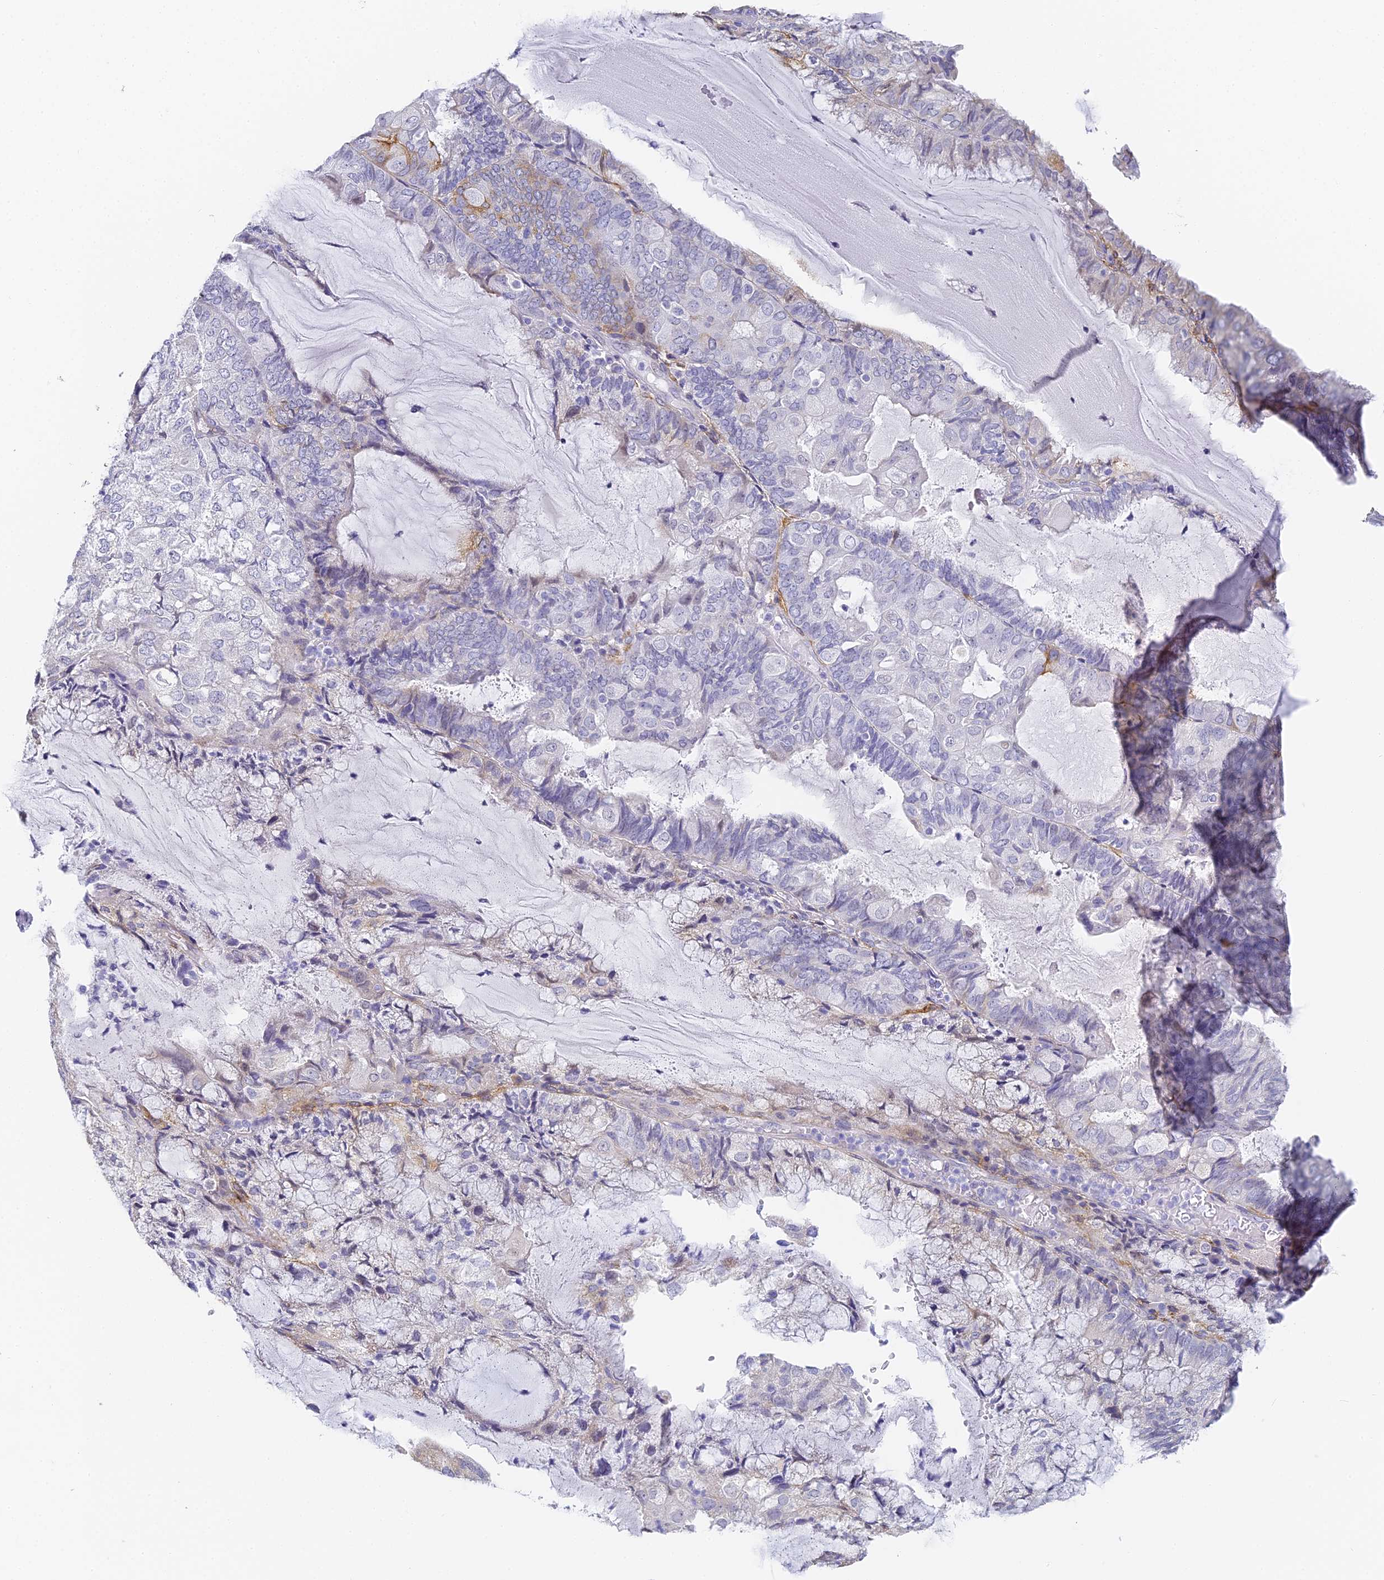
{"staining": {"intensity": "weak", "quantity": "<25%", "location": "cytoplasmic/membranous"}, "tissue": "endometrial cancer", "cell_type": "Tumor cells", "image_type": "cancer", "snomed": [{"axis": "morphology", "description": "Adenocarcinoma, NOS"}, {"axis": "topography", "description": "Endometrium"}], "caption": "Immunohistochemical staining of endometrial cancer reveals no significant staining in tumor cells. The staining is performed using DAB (3,3'-diaminobenzidine) brown chromogen with nuclei counter-stained in using hematoxylin.", "gene": "GJA1", "patient": {"sex": "female", "age": 81}}